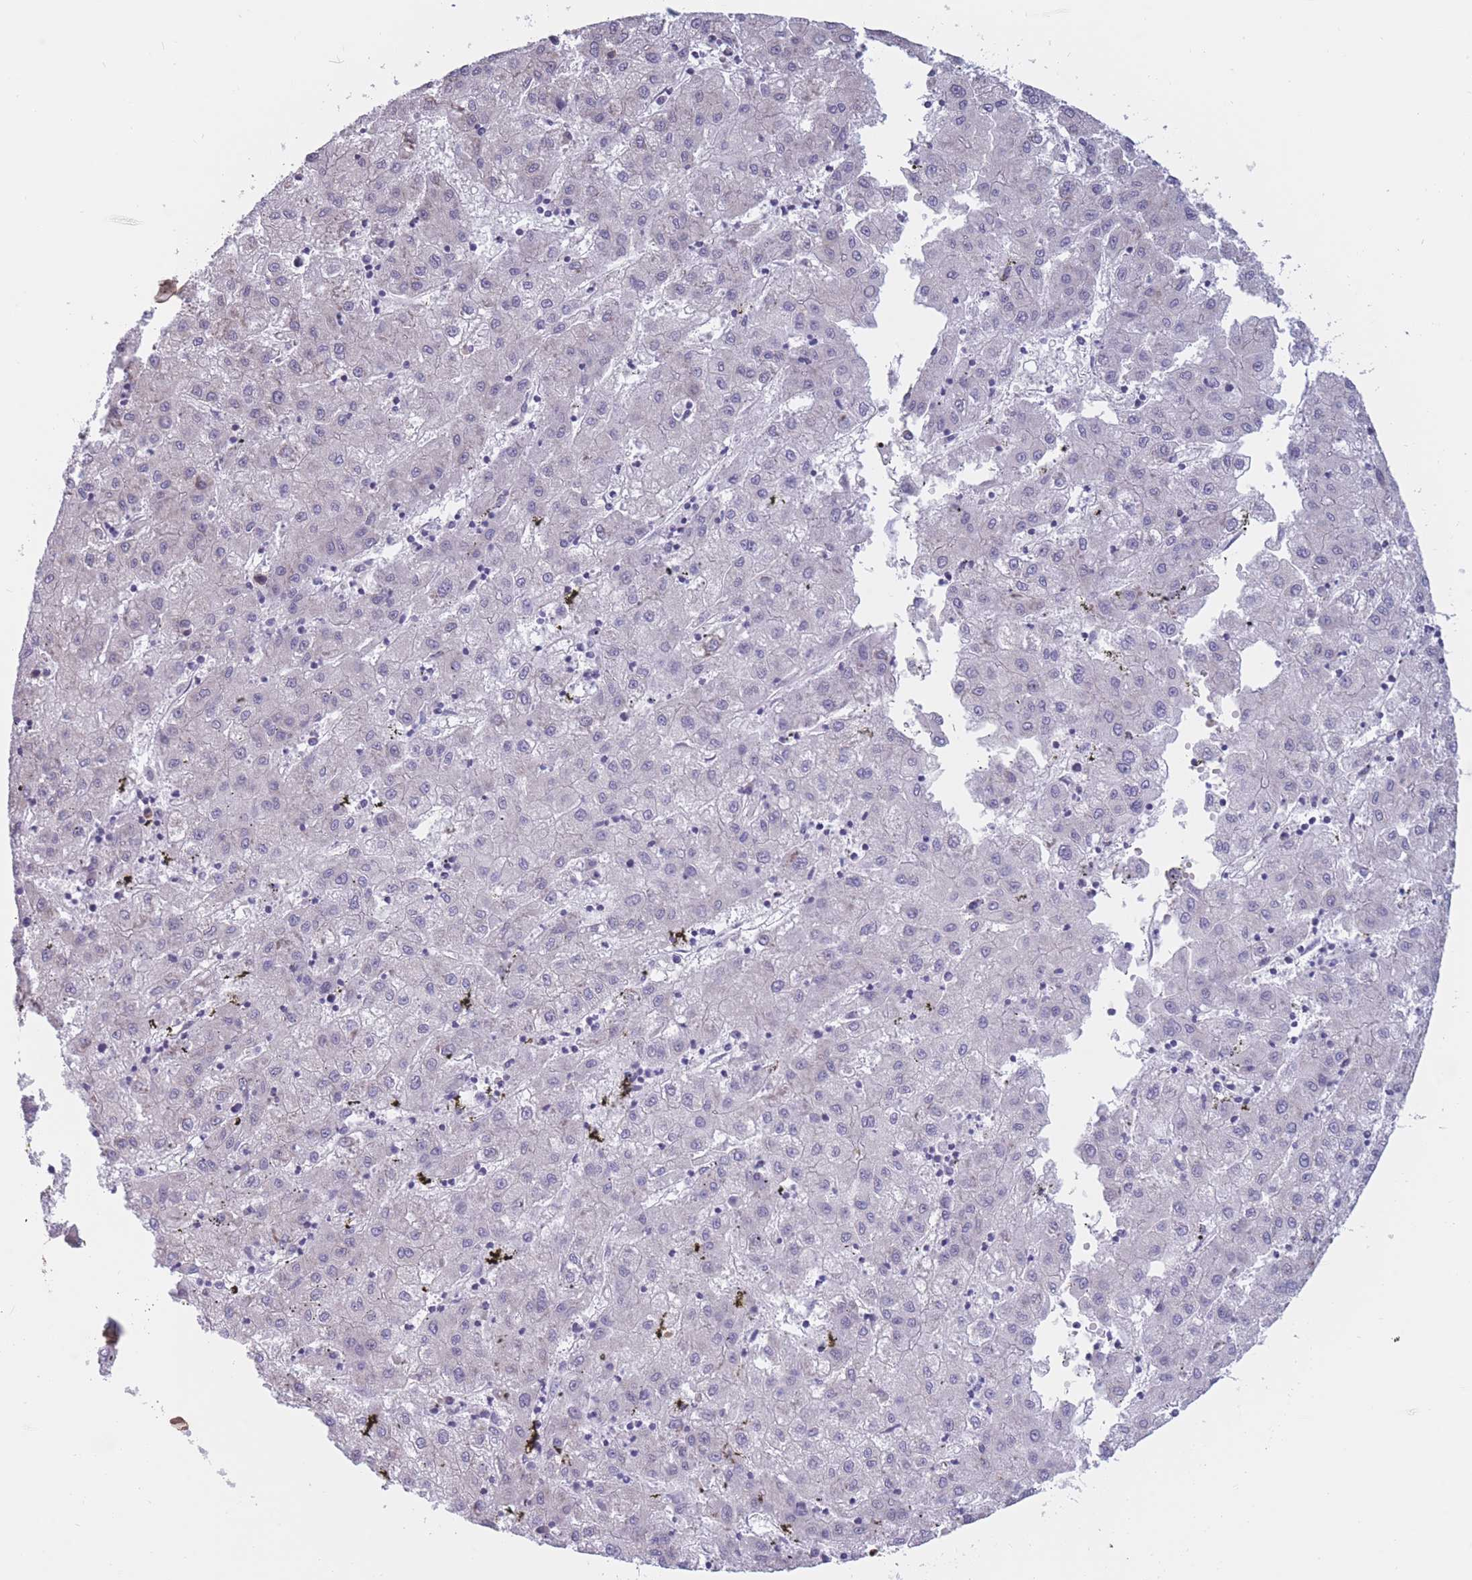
{"staining": {"intensity": "negative", "quantity": "none", "location": "none"}, "tissue": "liver cancer", "cell_type": "Tumor cells", "image_type": "cancer", "snomed": [{"axis": "morphology", "description": "Carcinoma, Hepatocellular, NOS"}, {"axis": "topography", "description": "Liver"}], "caption": "An immunohistochemistry image of hepatocellular carcinoma (liver) is shown. There is no staining in tumor cells of hepatocellular carcinoma (liver).", "gene": "COL27A1", "patient": {"sex": "male", "age": 72}}